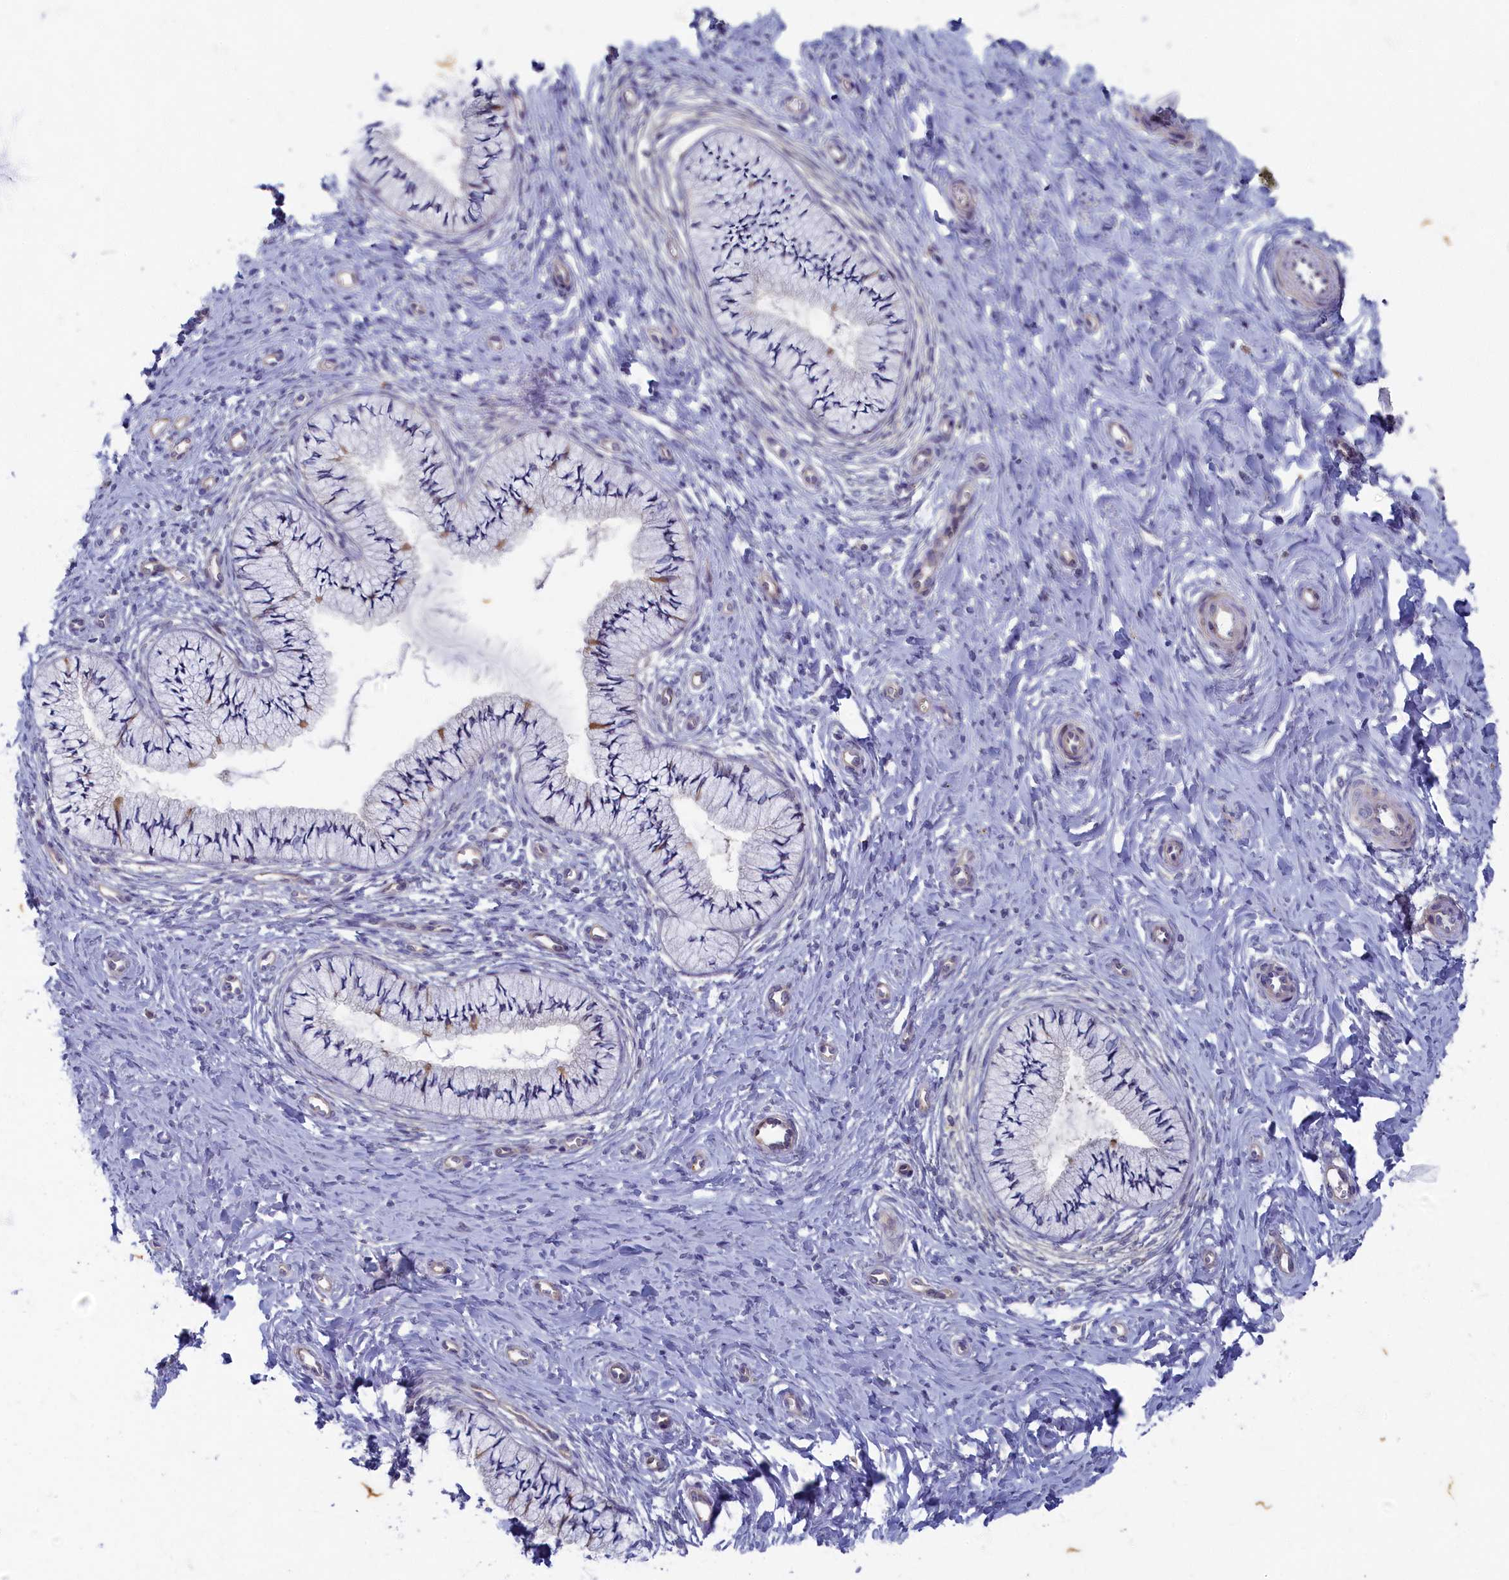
{"staining": {"intensity": "moderate", "quantity": "<25%", "location": "cytoplasmic/membranous"}, "tissue": "cervix", "cell_type": "Glandular cells", "image_type": "normal", "snomed": [{"axis": "morphology", "description": "Normal tissue, NOS"}, {"axis": "topography", "description": "Cervix"}], "caption": "Protein positivity by immunohistochemistry demonstrates moderate cytoplasmic/membranous staining in about <25% of glandular cells in normal cervix.", "gene": "WDR59", "patient": {"sex": "female", "age": 36}}